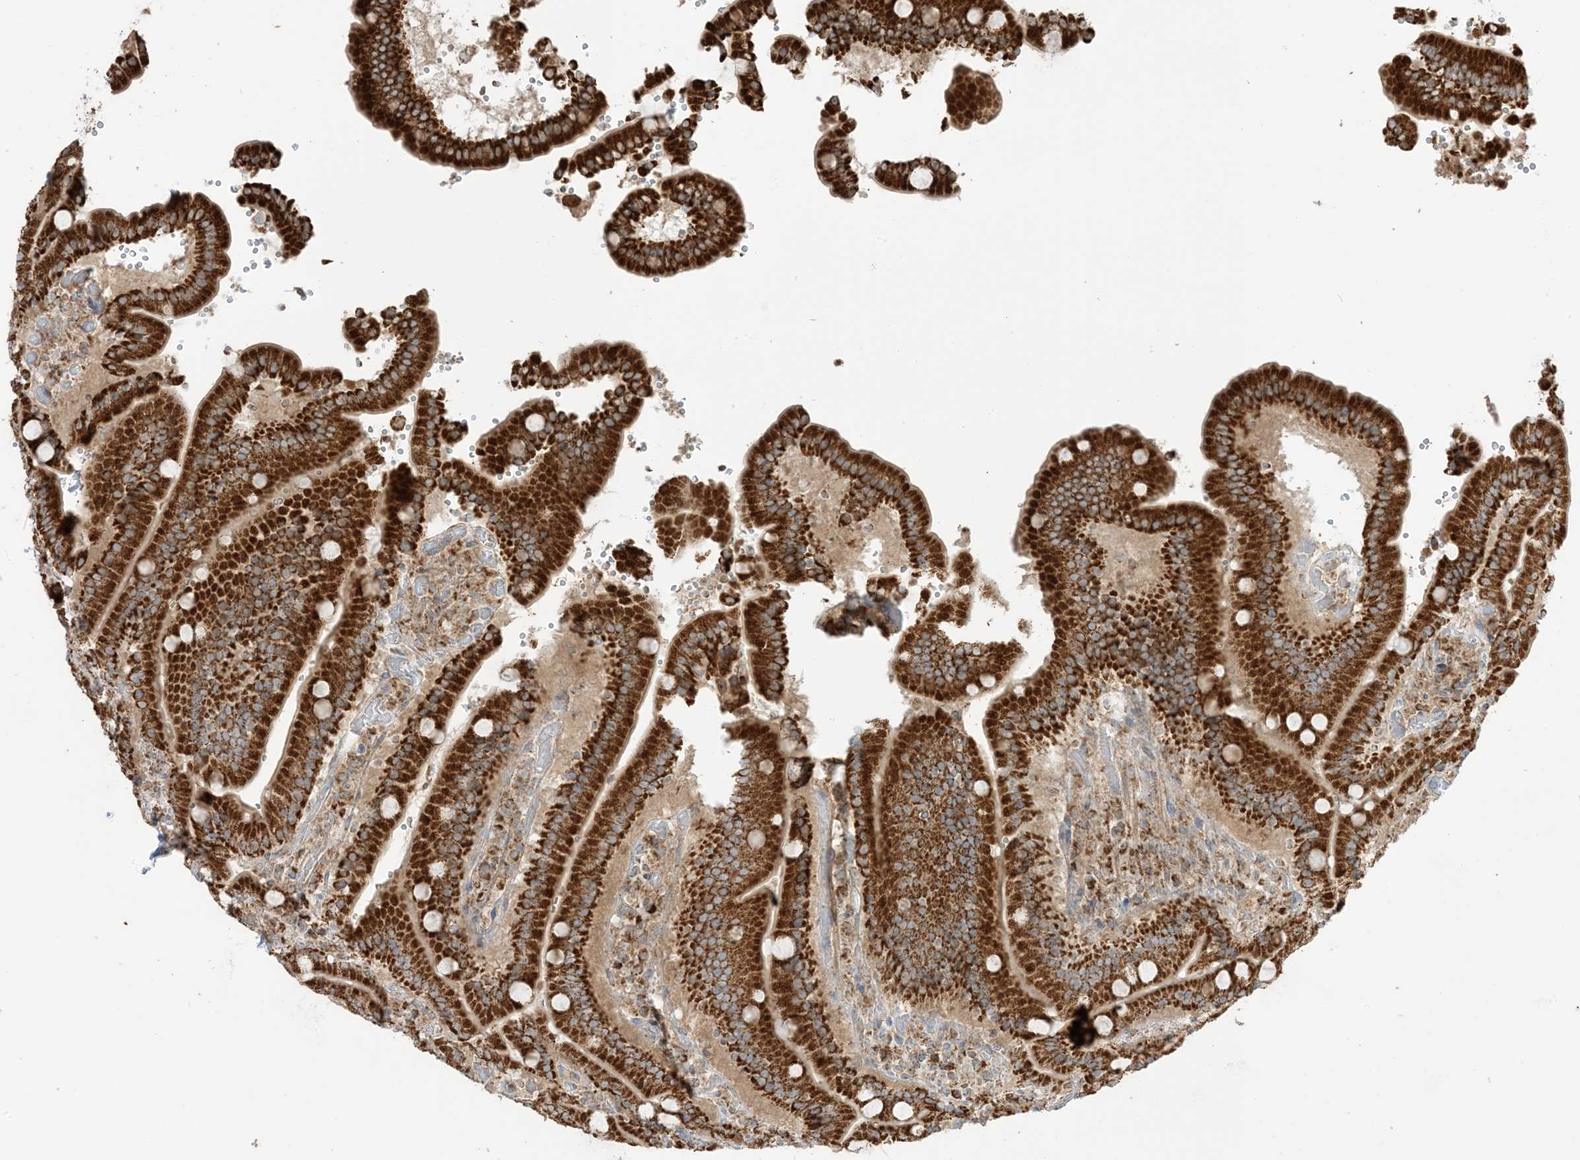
{"staining": {"intensity": "strong", "quantity": ">75%", "location": "cytoplasmic/membranous"}, "tissue": "duodenum", "cell_type": "Glandular cells", "image_type": "normal", "snomed": [{"axis": "morphology", "description": "Normal tissue, NOS"}, {"axis": "topography", "description": "Duodenum"}], "caption": "Human duodenum stained with a brown dye displays strong cytoplasmic/membranous positive staining in about >75% of glandular cells.", "gene": "N4BP3", "patient": {"sex": "female", "age": 62}}